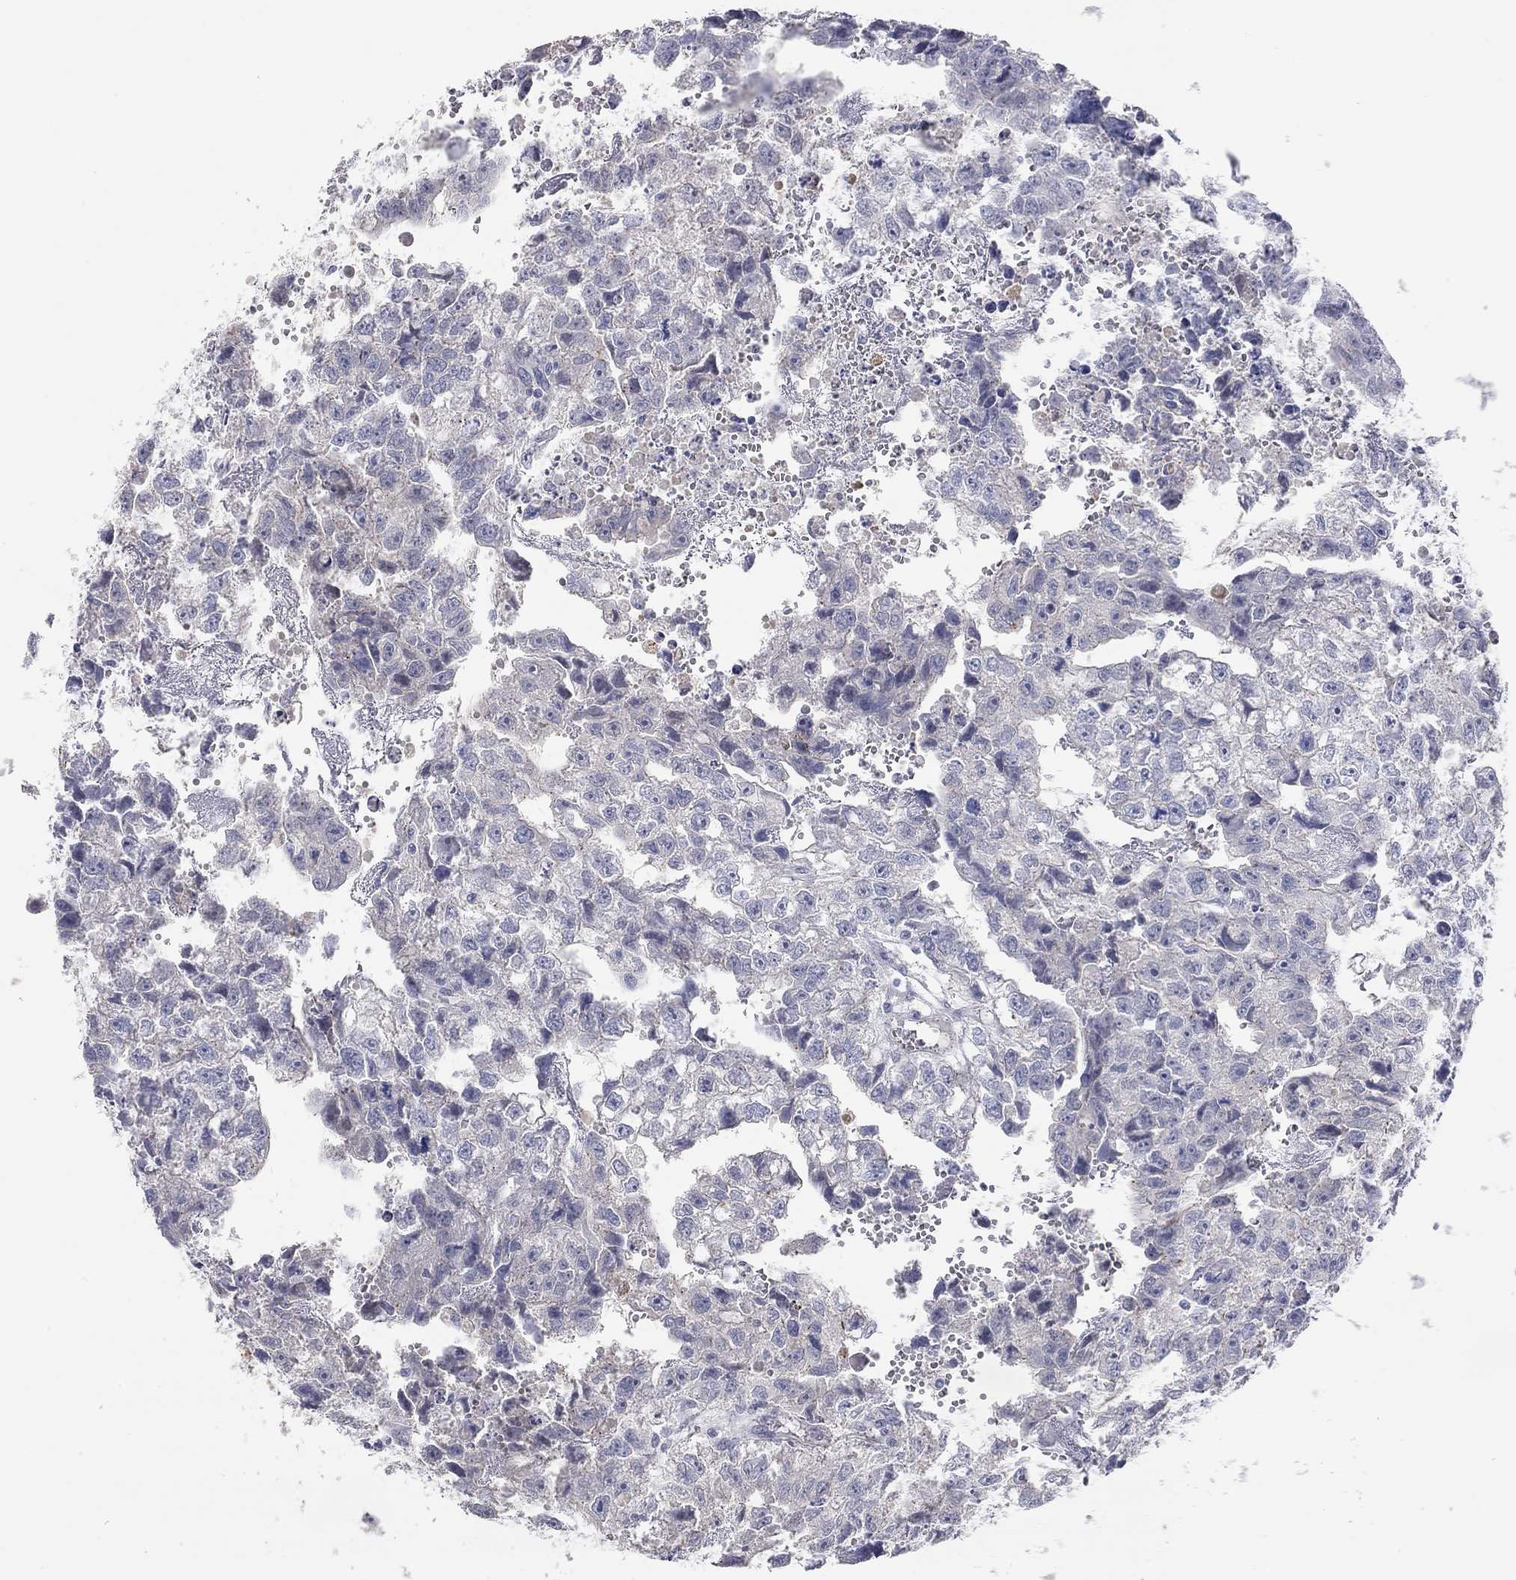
{"staining": {"intensity": "negative", "quantity": "none", "location": "none"}, "tissue": "testis cancer", "cell_type": "Tumor cells", "image_type": "cancer", "snomed": [{"axis": "morphology", "description": "Carcinoma, Embryonal, NOS"}, {"axis": "morphology", "description": "Teratoma, malignant, NOS"}, {"axis": "topography", "description": "Testis"}], "caption": "The photomicrograph exhibits no staining of tumor cells in testis embryonal carcinoma.", "gene": "PAPSS2", "patient": {"sex": "male", "age": 44}}